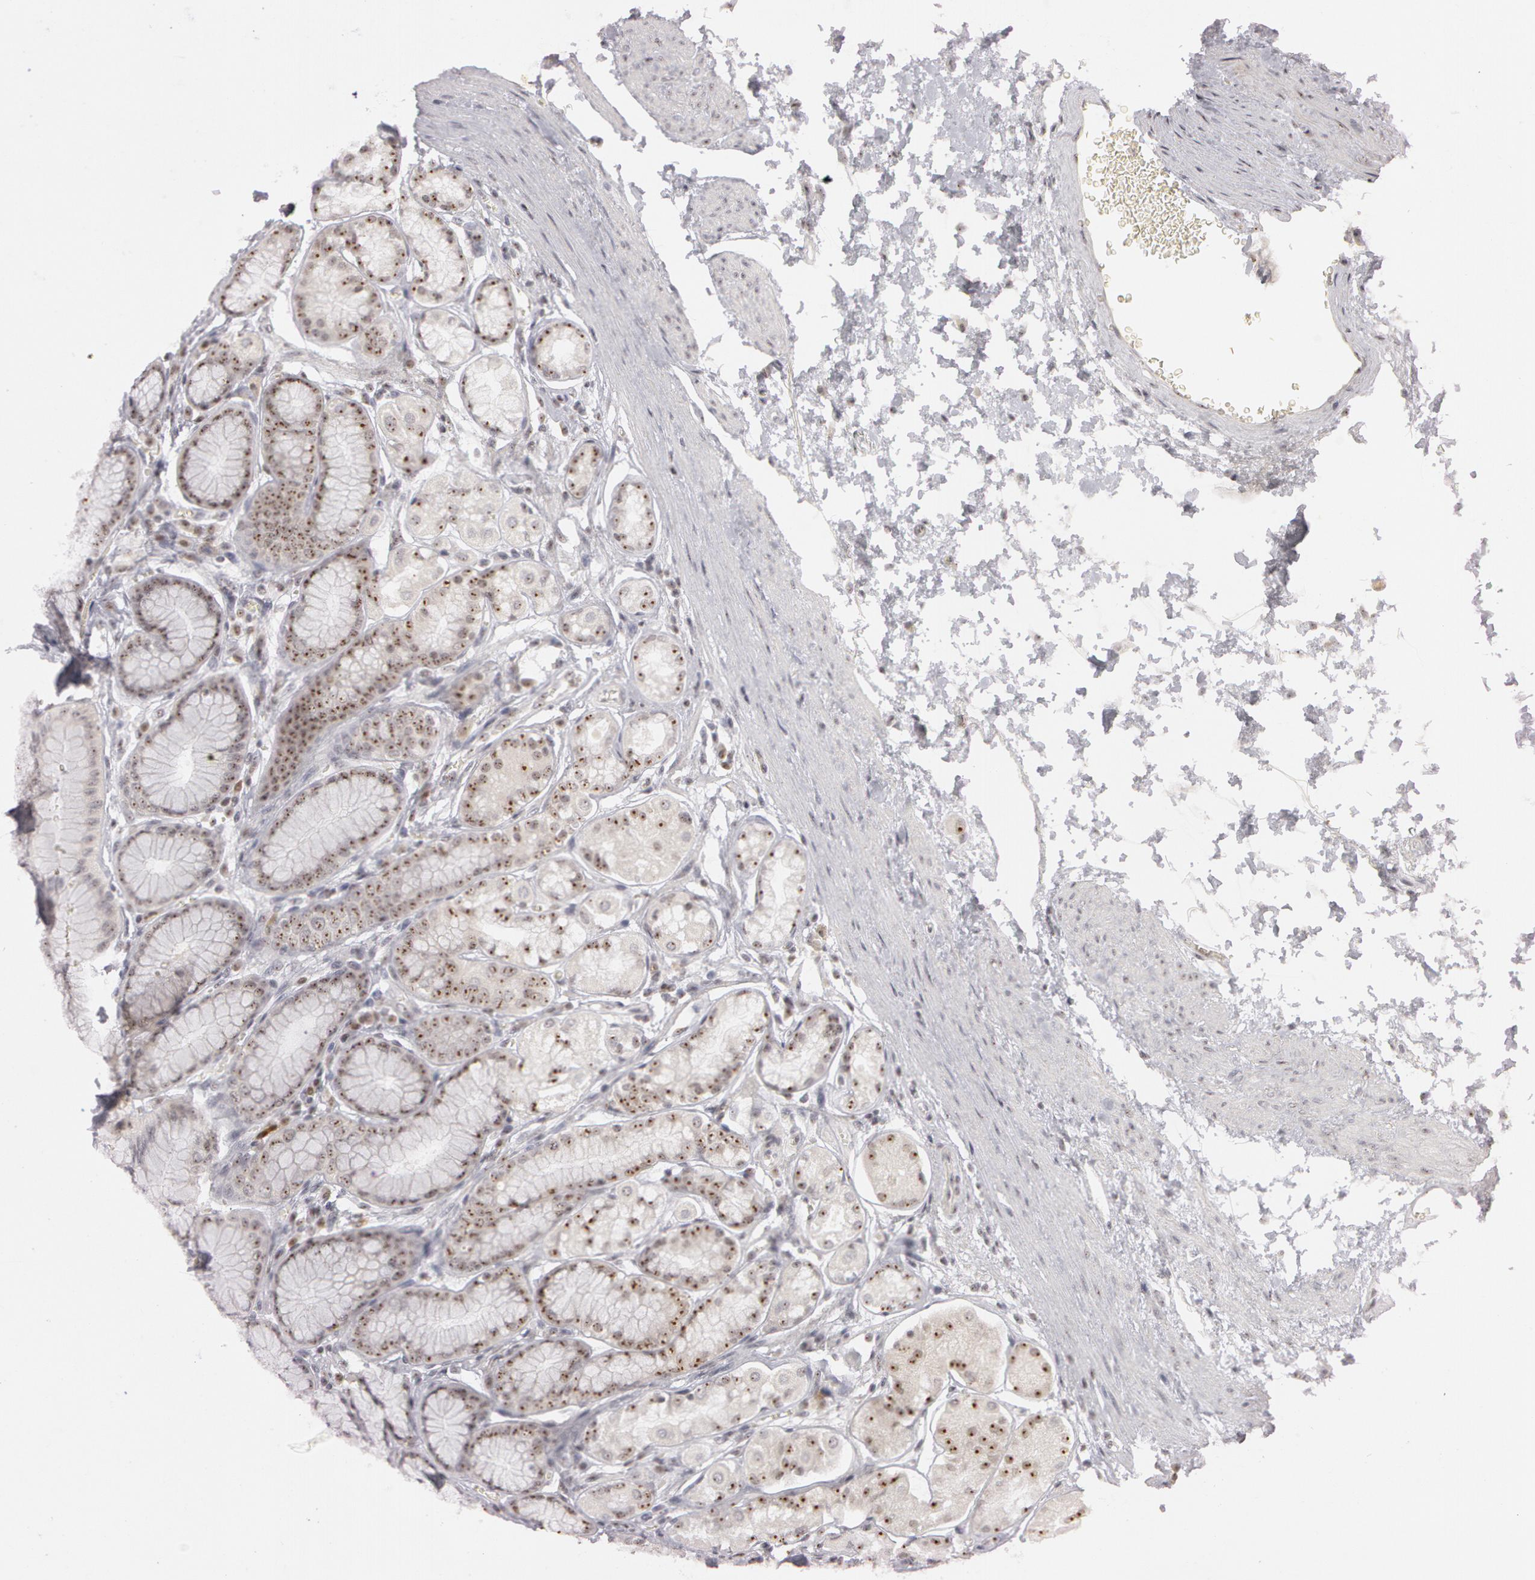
{"staining": {"intensity": "moderate", "quantity": ">75%", "location": "nuclear"}, "tissue": "stomach", "cell_type": "Glandular cells", "image_type": "normal", "snomed": [{"axis": "morphology", "description": "Normal tissue, NOS"}, {"axis": "topography", "description": "Stomach"}, {"axis": "topography", "description": "Stomach, lower"}], "caption": "Human stomach stained with a brown dye demonstrates moderate nuclear positive staining in about >75% of glandular cells.", "gene": "FBL", "patient": {"sex": "male", "age": 76}}